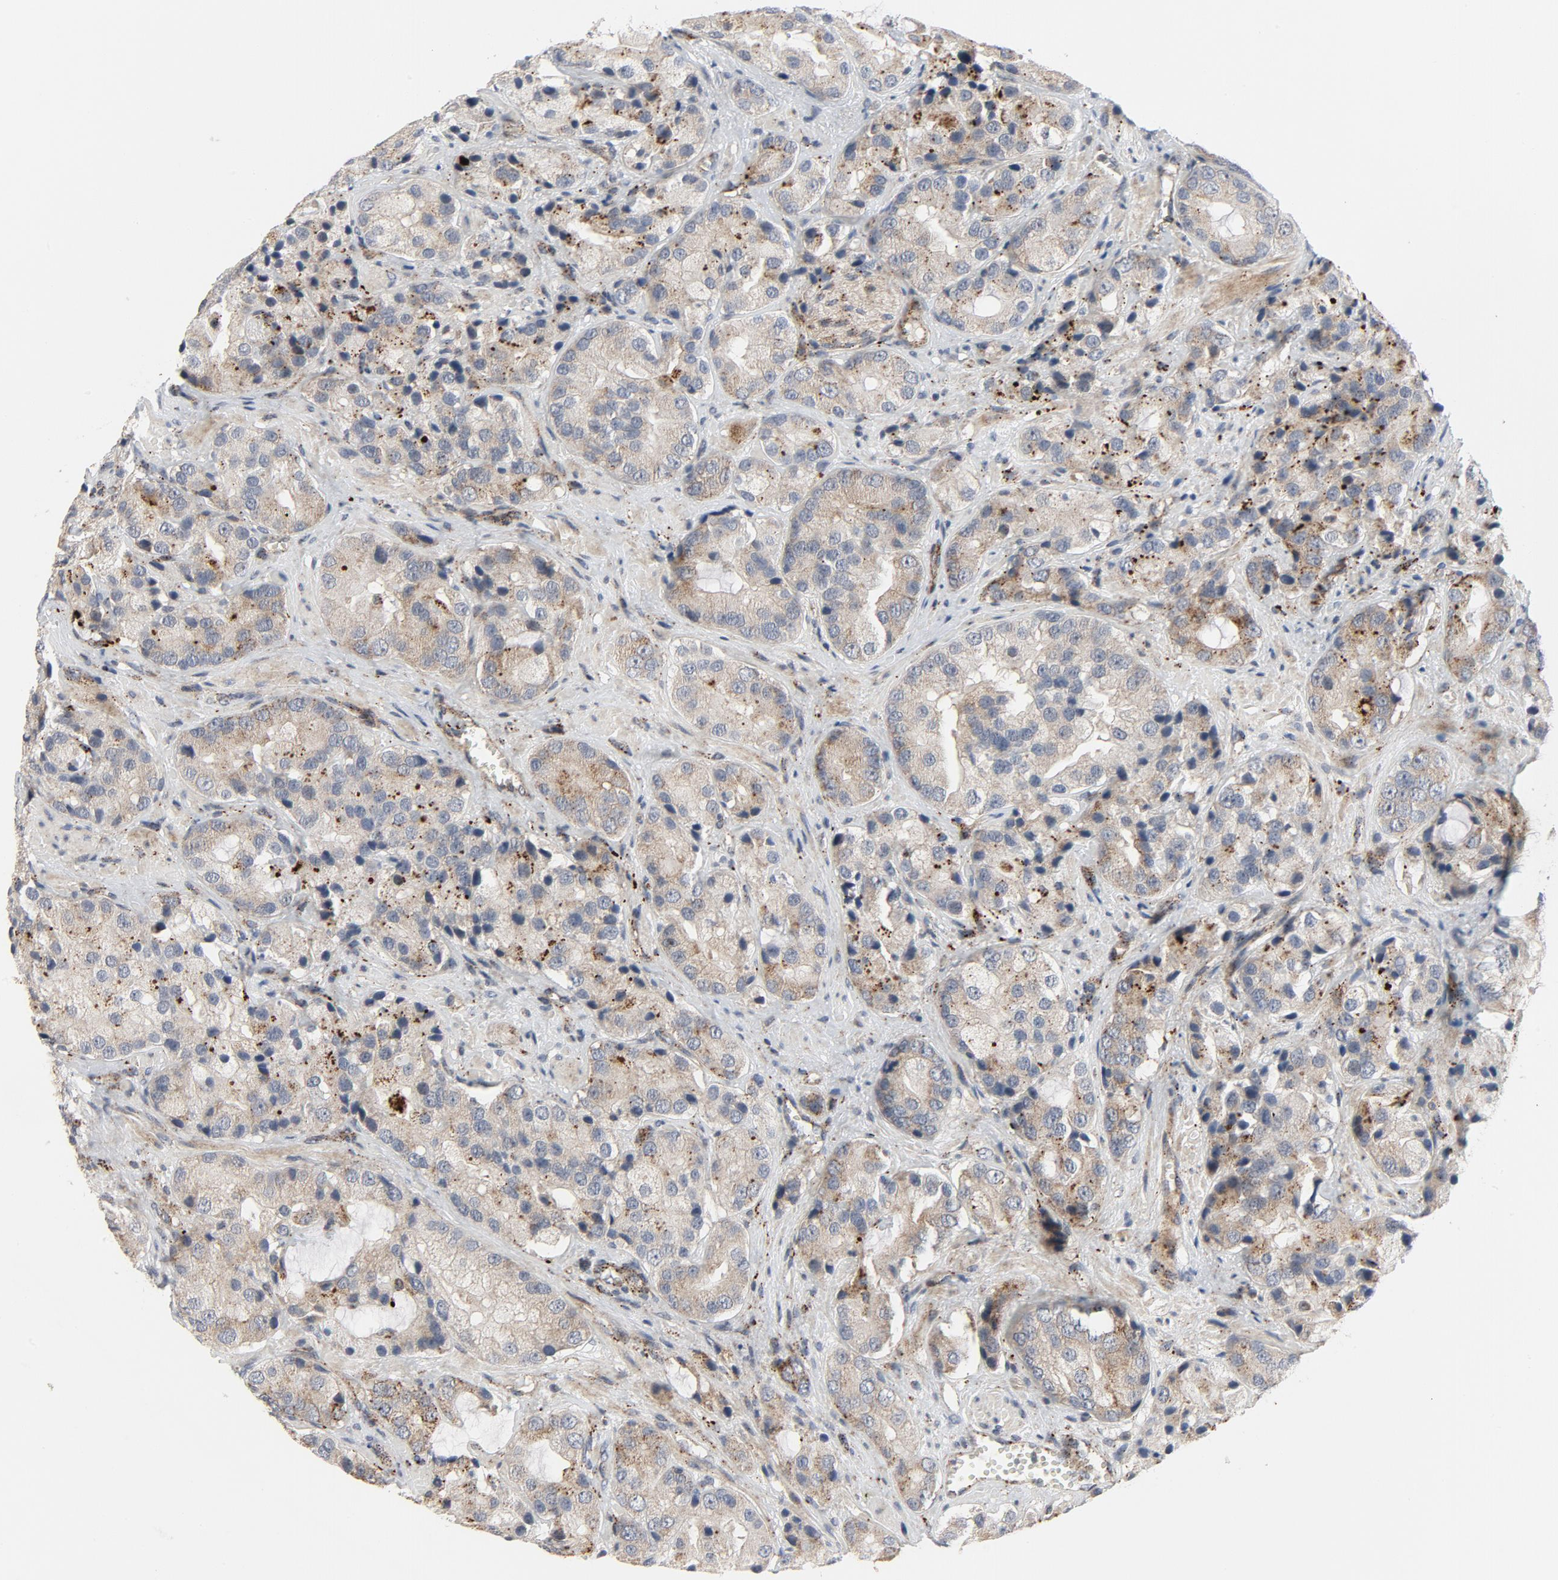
{"staining": {"intensity": "strong", "quantity": ">75%", "location": "cytoplasmic/membranous"}, "tissue": "prostate cancer", "cell_type": "Tumor cells", "image_type": "cancer", "snomed": [{"axis": "morphology", "description": "Adenocarcinoma, High grade"}, {"axis": "topography", "description": "Prostate"}], "caption": "A histopathology image of prostate cancer (high-grade adenocarcinoma) stained for a protein exhibits strong cytoplasmic/membranous brown staining in tumor cells.", "gene": "AKT2", "patient": {"sex": "male", "age": 70}}